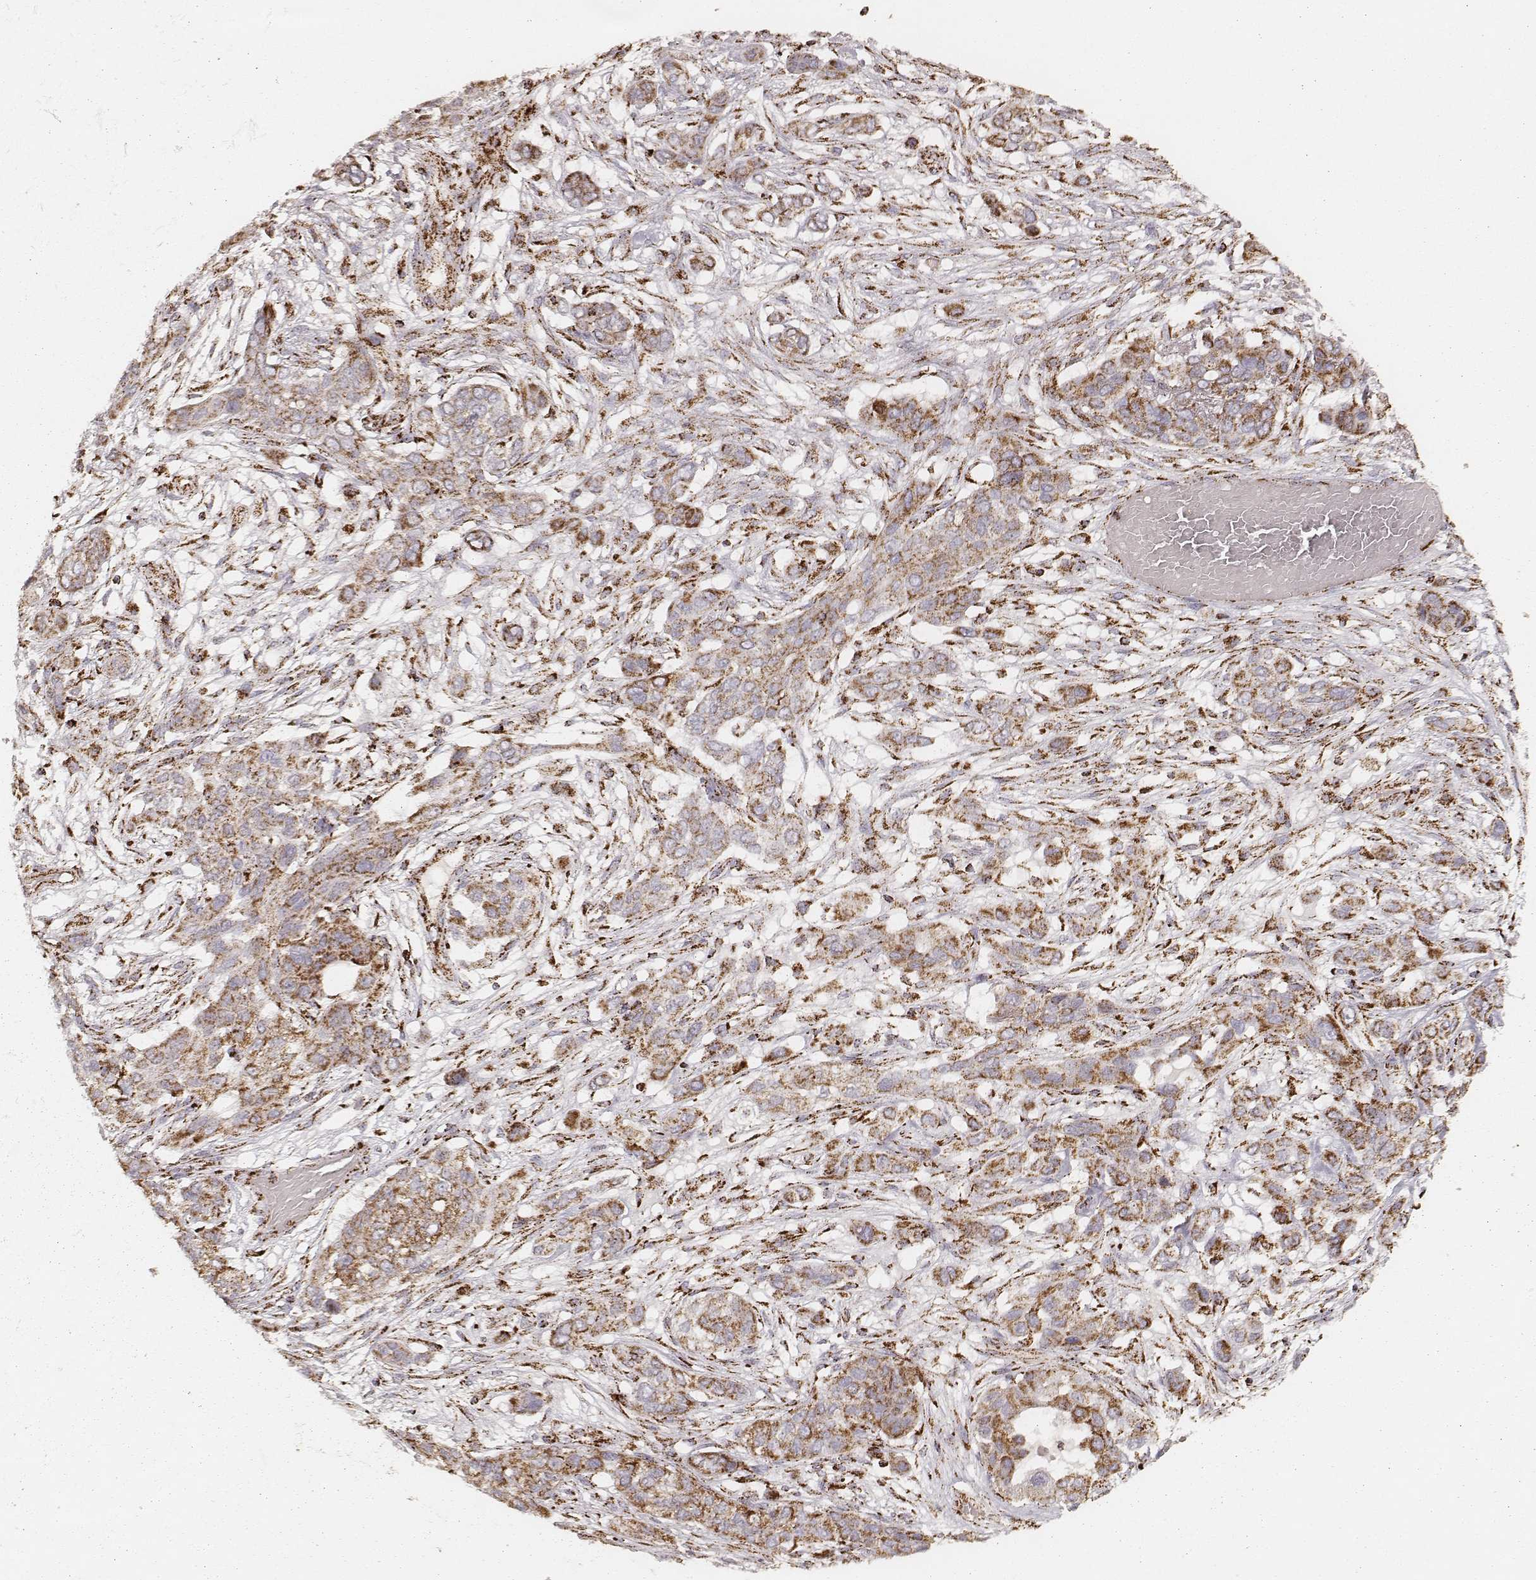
{"staining": {"intensity": "moderate", "quantity": ">75%", "location": "cytoplasmic/membranous"}, "tissue": "lung cancer", "cell_type": "Tumor cells", "image_type": "cancer", "snomed": [{"axis": "morphology", "description": "Squamous cell carcinoma, NOS"}, {"axis": "topography", "description": "Lung"}], "caption": "IHC micrograph of human squamous cell carcinoma (lung) stained for a protein (brown), which shows medium levels of moderate cytoplasmic/membranous expression in about >75% of tumor cells.", "gene": "CS", "patient": {"sex": "female", "age": 70}}